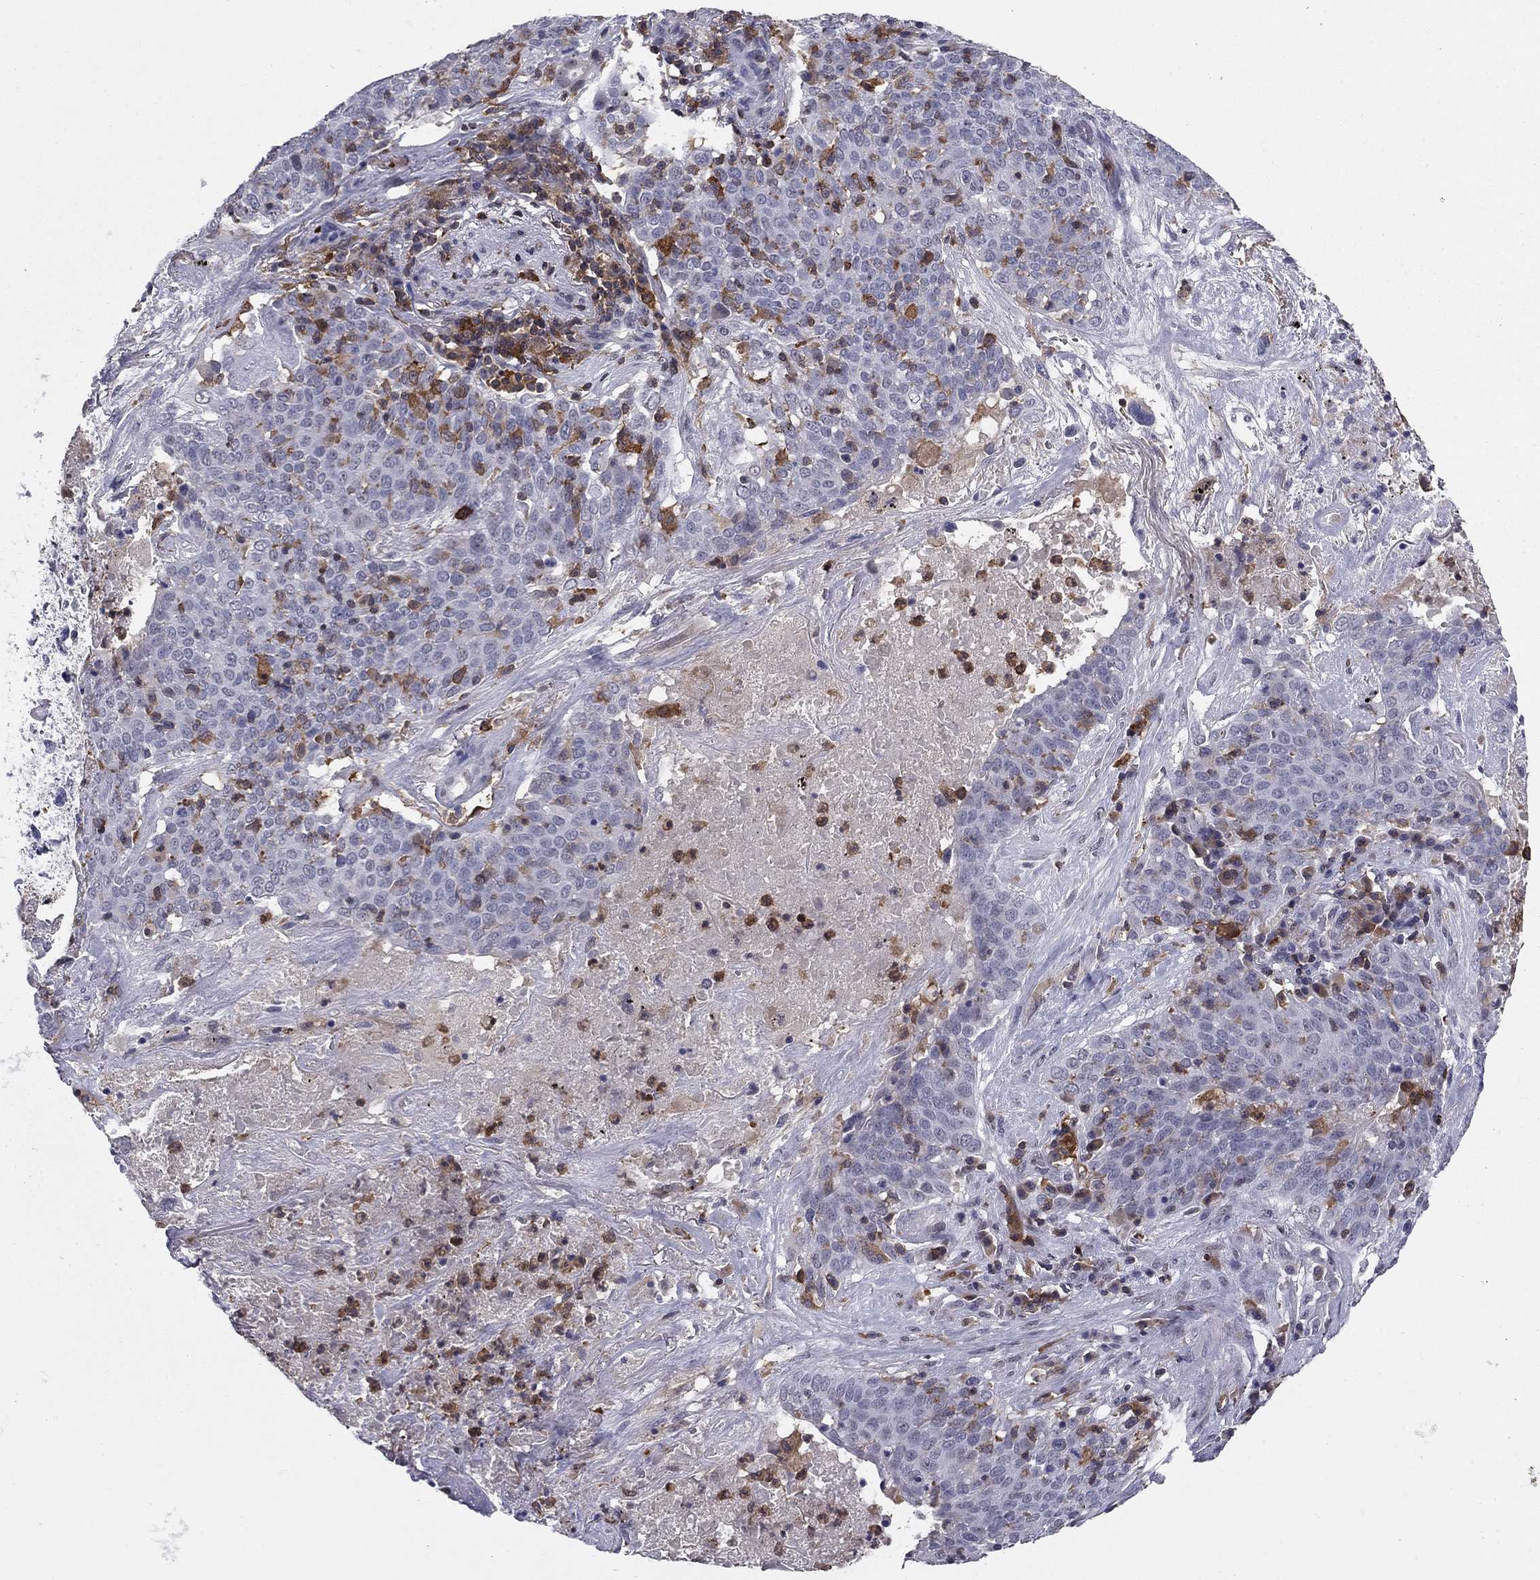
{"staining": {"intensity": "negative", "quantity": "none", "location": "none"}, "tissue": "lung cancer", "cell_type": "Tumor cells", "image_type": "cancer", "snomed": [{"axis": "morphology", "description": "Squamous cell carcinoma, NOS"}, {"axis": "topography", "description": "Lung"}], "caption": "Immunohistochemical staining of squamous cell carcinoma (lung) shows no significant expression in tumor cells. (Immunohistochemistry (ihc), brightfield microscopy, high magnification).", "gene": "PLCB2", "patient": {"sex": "male", "age": 82}}